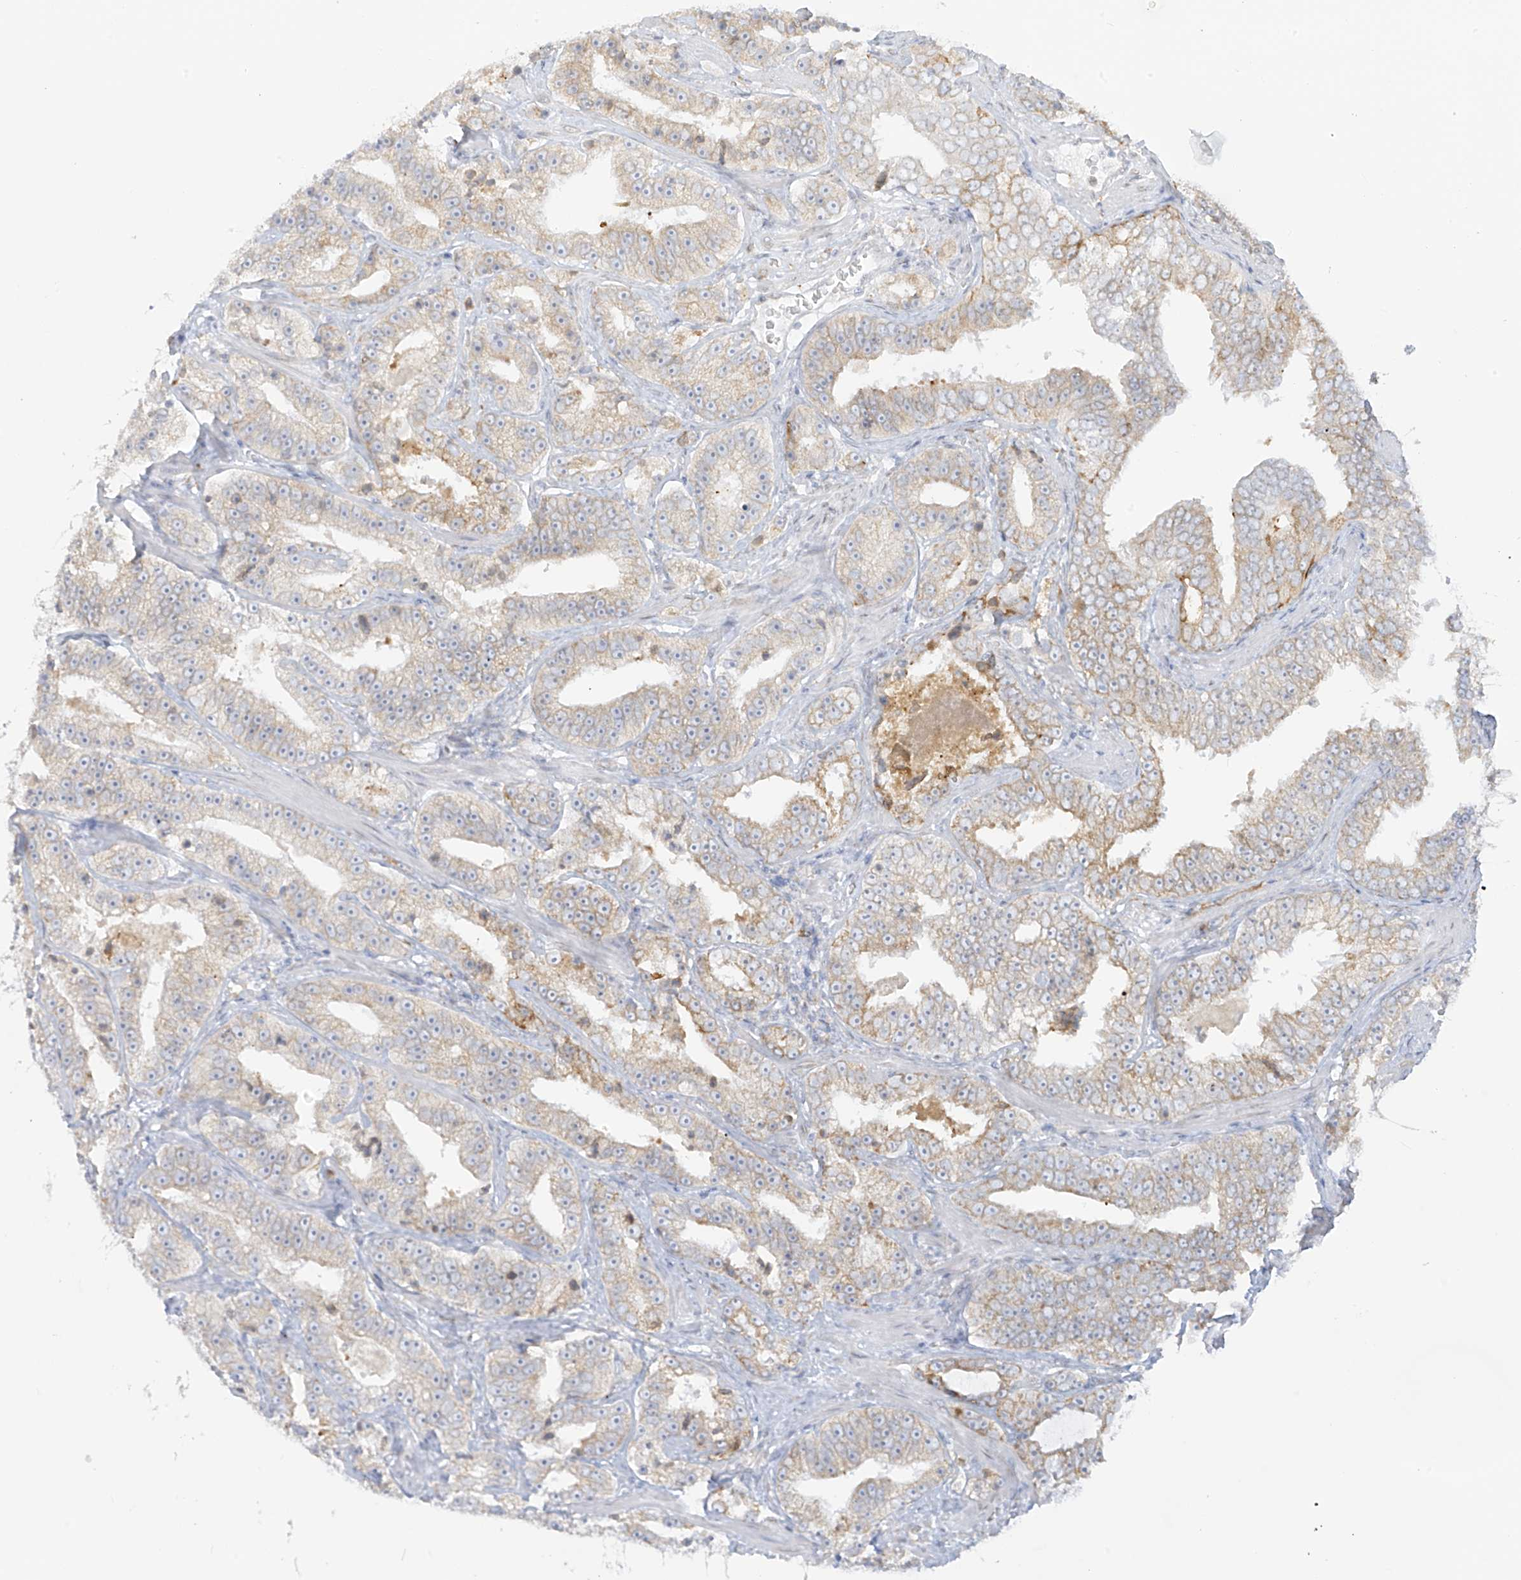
{"staining": {"intensity": "moderate", "quantity": "<25%", "location": "cytoplasmic/membranous"}, "tissue": "prostate cancer", "cell_type": "Tumor cells", "image_type": "cancer", "snomed": [{"axis": "morphology", "description": "Adenocarcinoma, High grade"}, {"axis": "topography", "description": "Prostate"}], "caption": "High-magnification brightfield microscopy of prostate cancer (adenocarcinoma (high-grade)) stained with DAB (3,3'-diaminobenzidine) (brown) and counterstained with hematoxylin (blue). tumor cells exhibit moderate cytoplasmic/membranous expression is seen in about<25% of cells.", "gene": "LRRC59", "patient": {"sex": "male", "age": 62}}